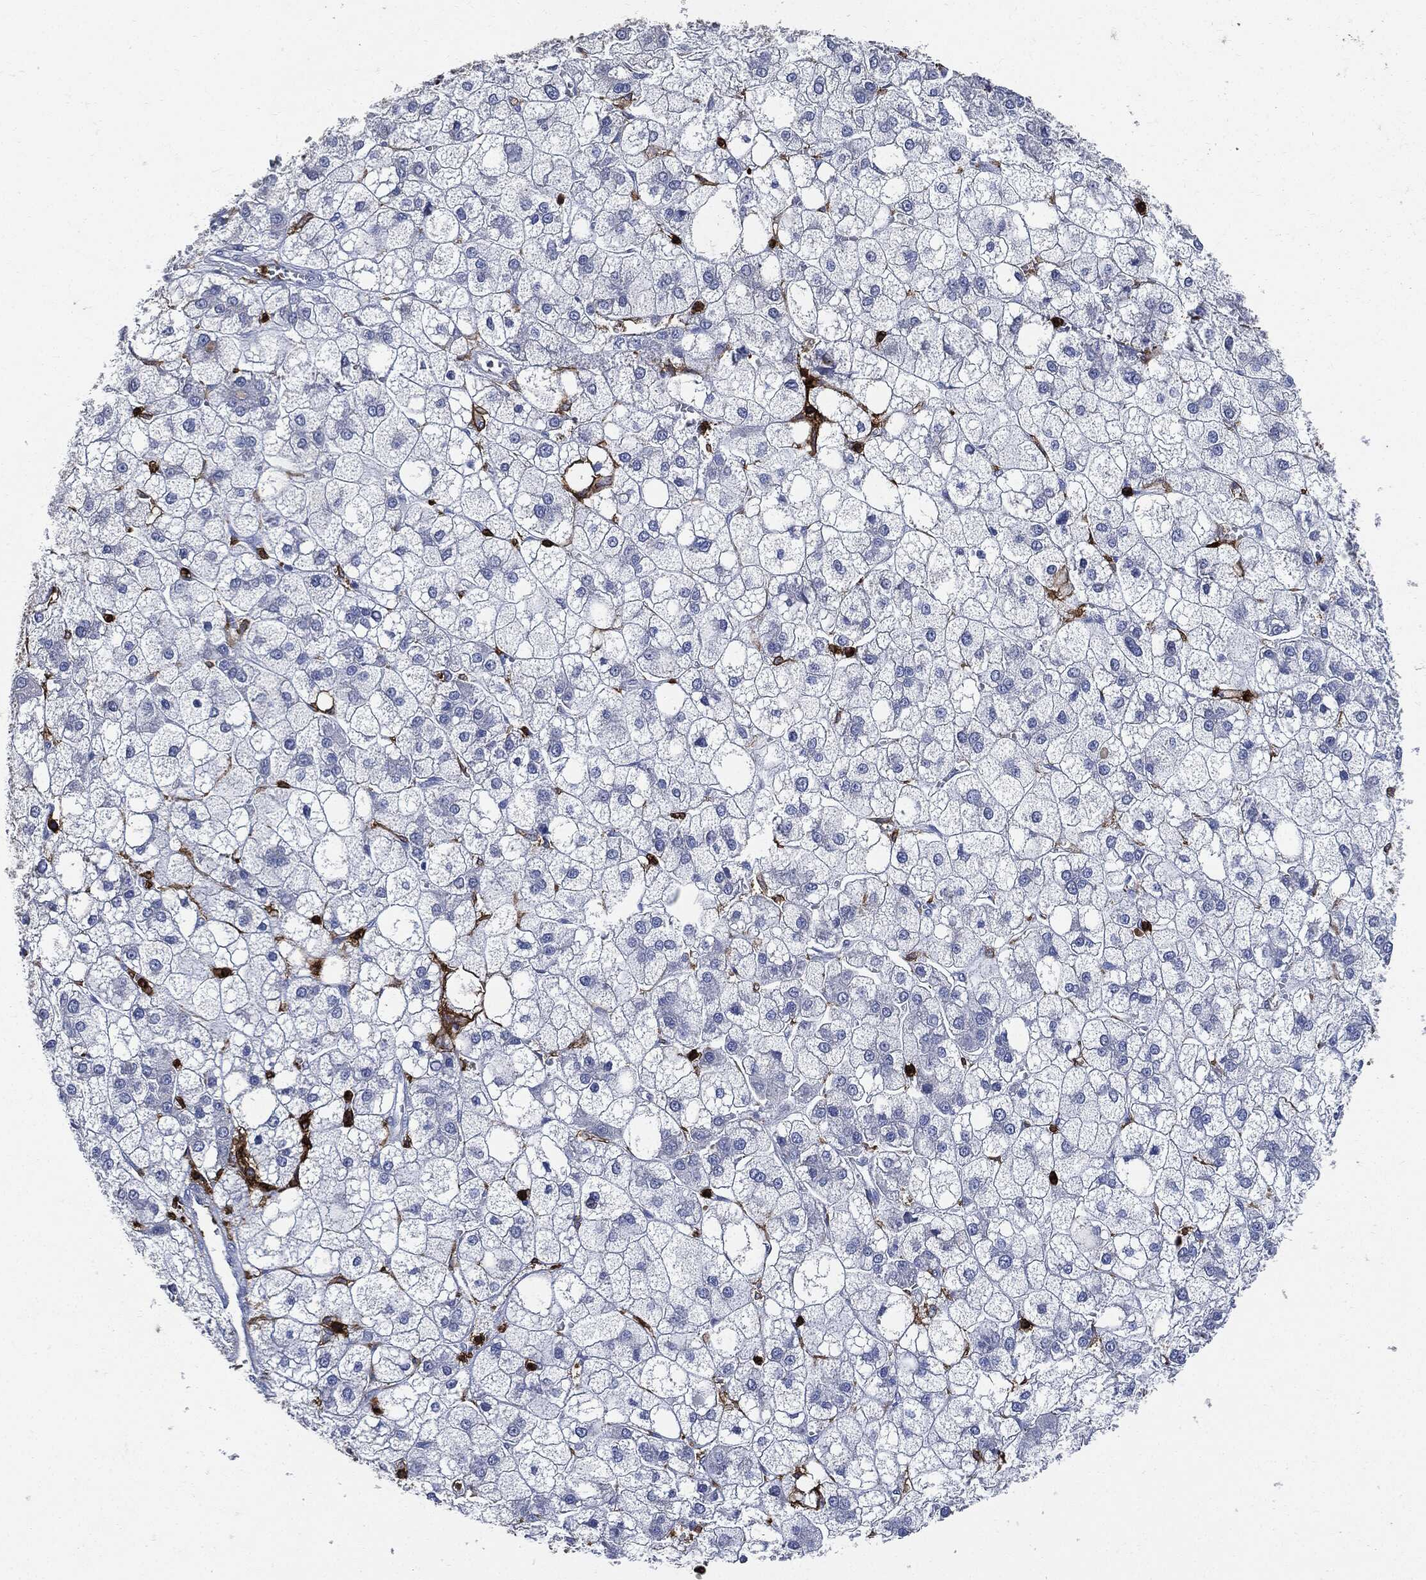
{"staining": {"intensity": "negative", "quantity": "none", "location": "none"}, "tissue": "liver cancer", "cell_type": "Tumor cells", "image_type": "cancer", "snomed": [{"axis": "morphology", "description": "Carcinoma, Hepatocellular, NOS"}, {"axis": "topography", "description": "Liver"}], "caption": "An immunohistochemistry (IHC) image of liver cancer is shown. There is no staining in tumor cells of liver cancer.", "gene": "PTPRC", "patient": {"sex": "male", "age": 73}}